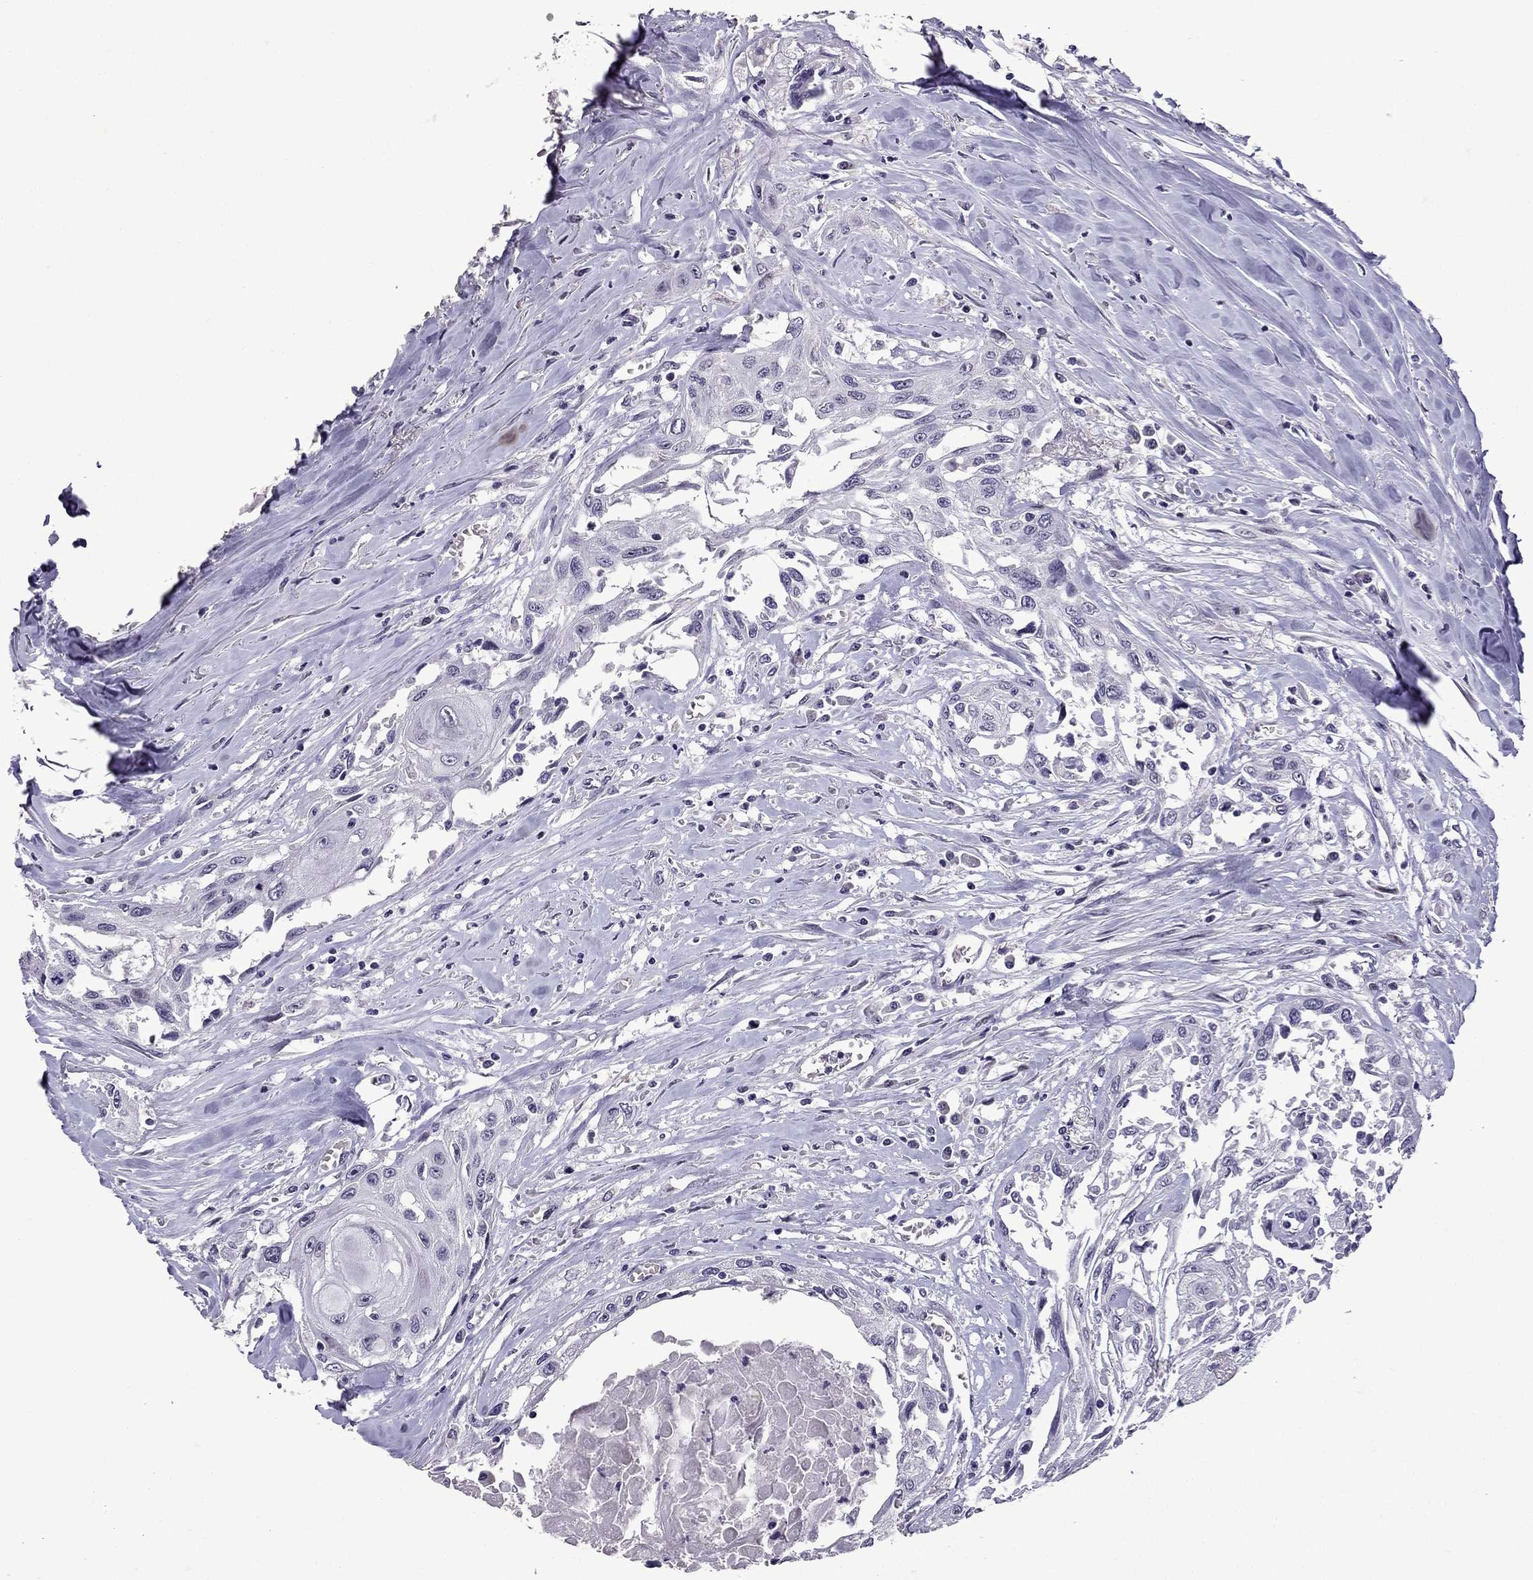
{"staining": {"intensity": "negative", "quantity": "none", "location": "none"}, "tissue": "head and neck cancer", "cell_type": "Tumor cells", "image_type": "cancer", "snomed": [{"axis": "morphology", "description": "Normal tissue, NOS"}, {"axis": "morphology", "description": "Squamous cell carcinoma, NOS"}, {"axis": "topography", "description": "Oral tissue"}, {"axis": "topography", "description": "Peripheral nerve tissue"}, {"axis": "topography", "description": "Head-Neck"}], "caption": "Tumor cells are negative for protein expression in human head and neck squamous cell carcinoma. Brightfield microscopy of IHC stained with DAB (brown) and hematoxylin (blue), captured at high magnification.", "gene": "TTN", "patient": {"sex": "female", "age": 59}}